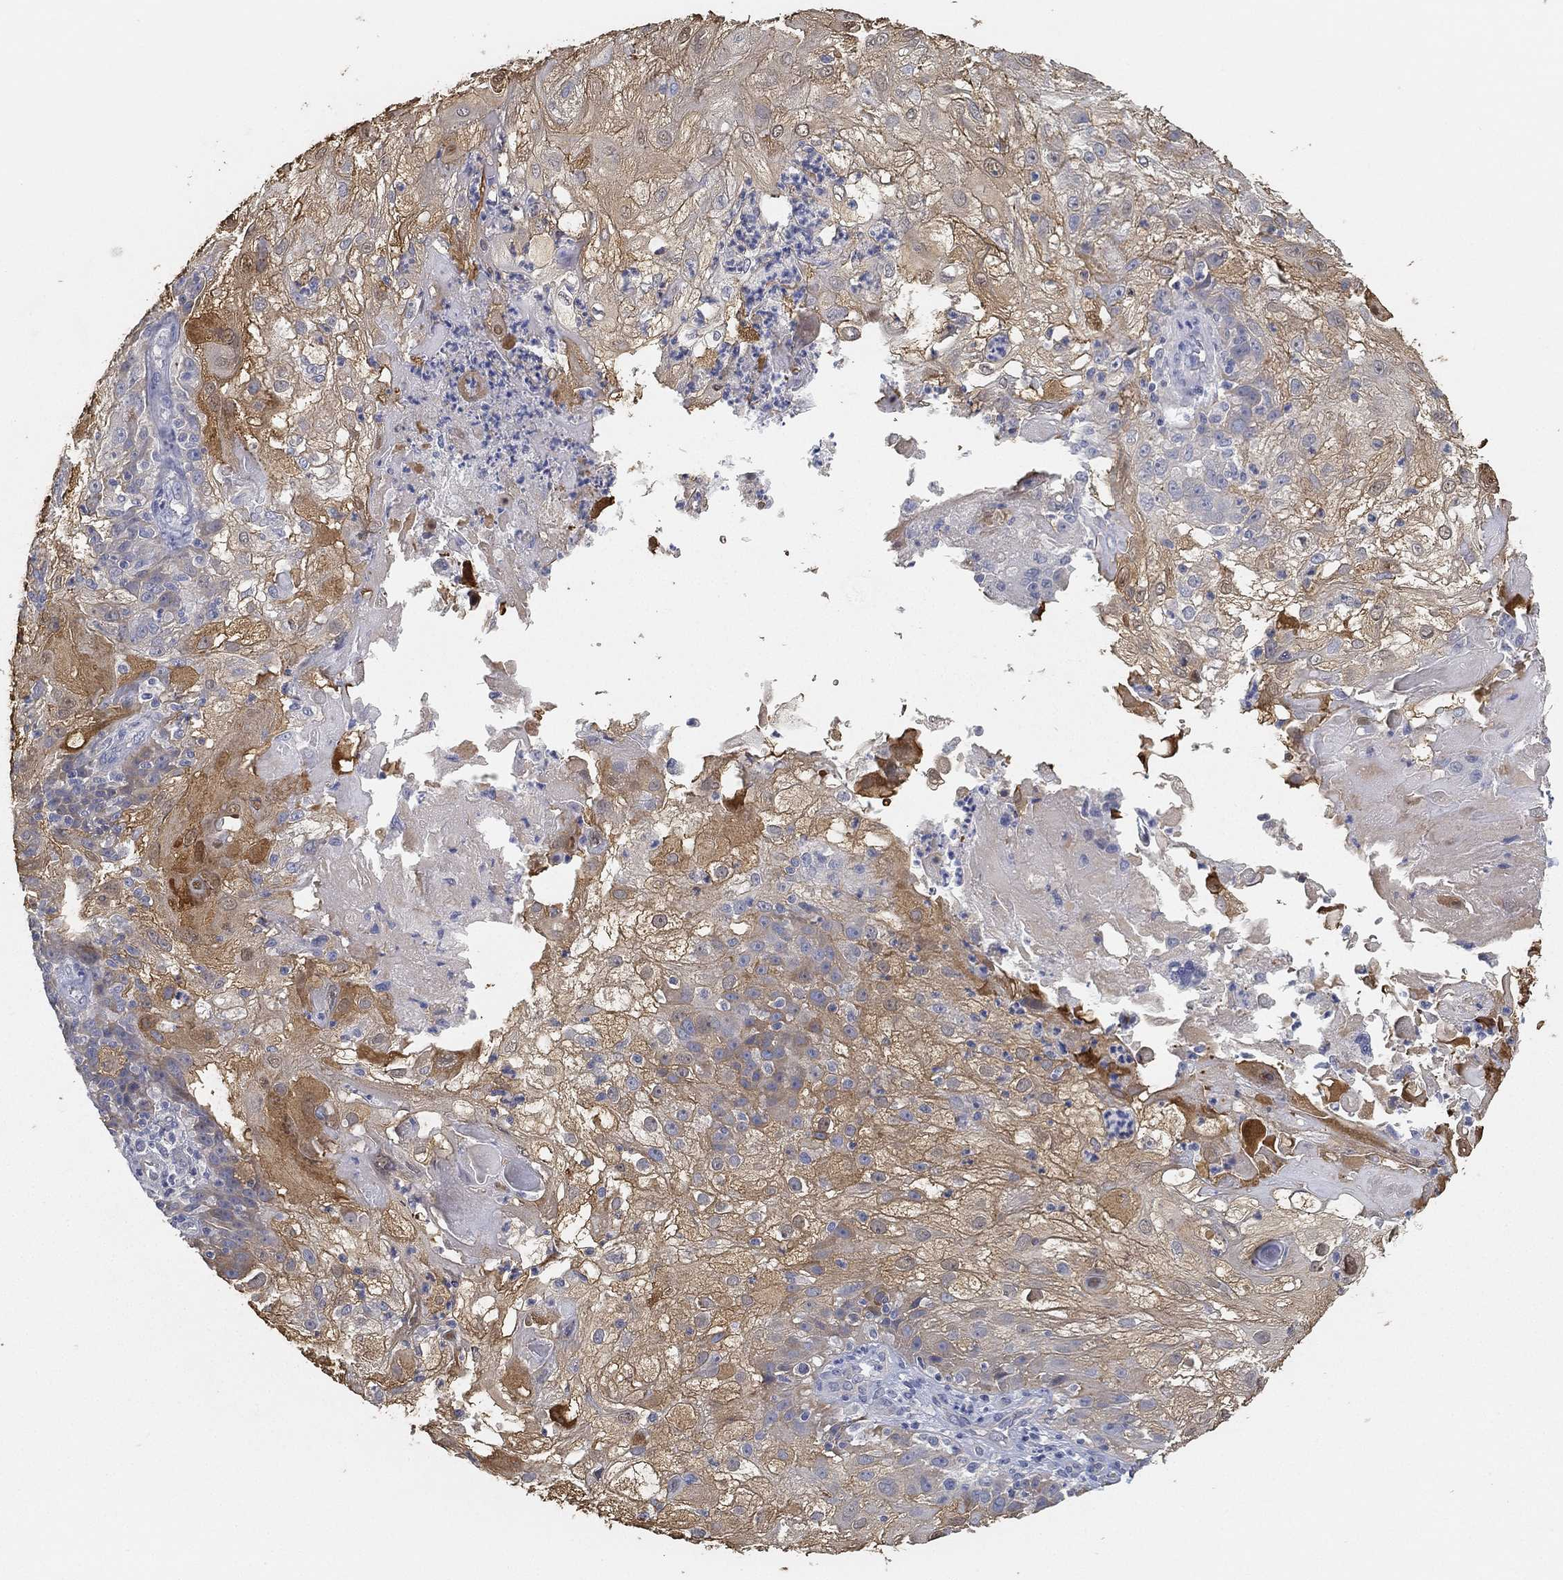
{"staining": {"intensity": "moderate", "quantity": ">75%", "location": "cytoplasmic/membranous"}, "tissue": "skin cancer", "cell_type": "Tumor cells", "image_type": "cancer", "snomed": [{"axis": "morphology", "description": "Normal tissue, NOS"}, {"axis": "morphology", "description": "Squamous cell carcinoma, NOS"}, {"axis": "topography", "description": "Skin"}], "caption": "Immunohistochemistry (IHC) histopathology image of neoplastic tissue: human skin cancer stained using immunohistochemistry (IHC) exhibits medium levels of moderate protein expression localized specifically in the cytoplasmic/membranous of tumor cells, appearing as a cytoplasmic/membranous brown color.", "gene": "GPR61", "patient": {"sex": "female", "age": 83}}